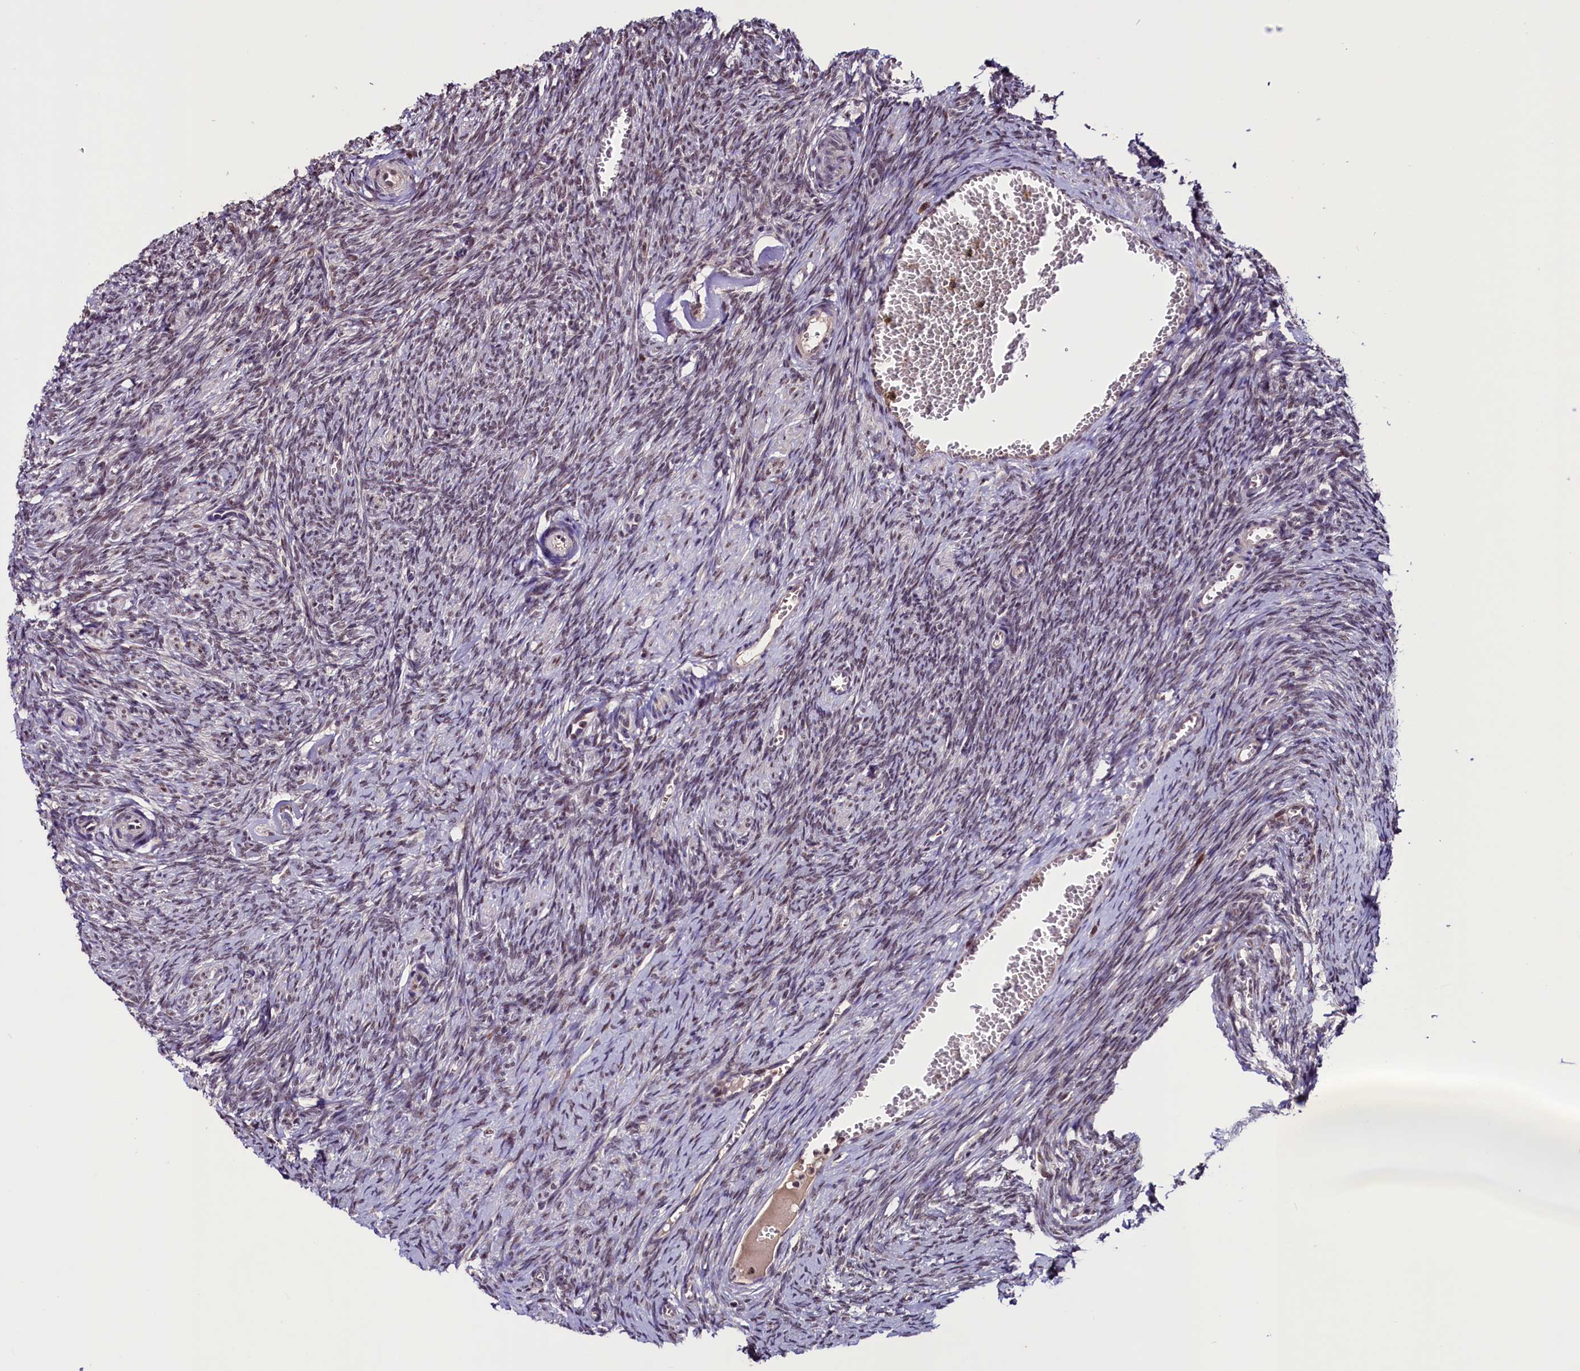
{"staining": {"intensity": "weak", "quantity": "<25%", "location": "nuclear"}, "tissue": "ovary", "cell_type": "Ovarian stroma cells", "image_type": "normal", "snomed": [{"axis": "morphology", "description": "Normal tissue, NOS"}, {"axis": "topography", "description": "Ovary"}], "caption": "There is no significant expression in ovarian stroma cells of ovary. (Immunohistochemistry, brightfield microscopy, high magnification).", "gene": "RNMT", "patient": {"sex": "female", "age": 44}}